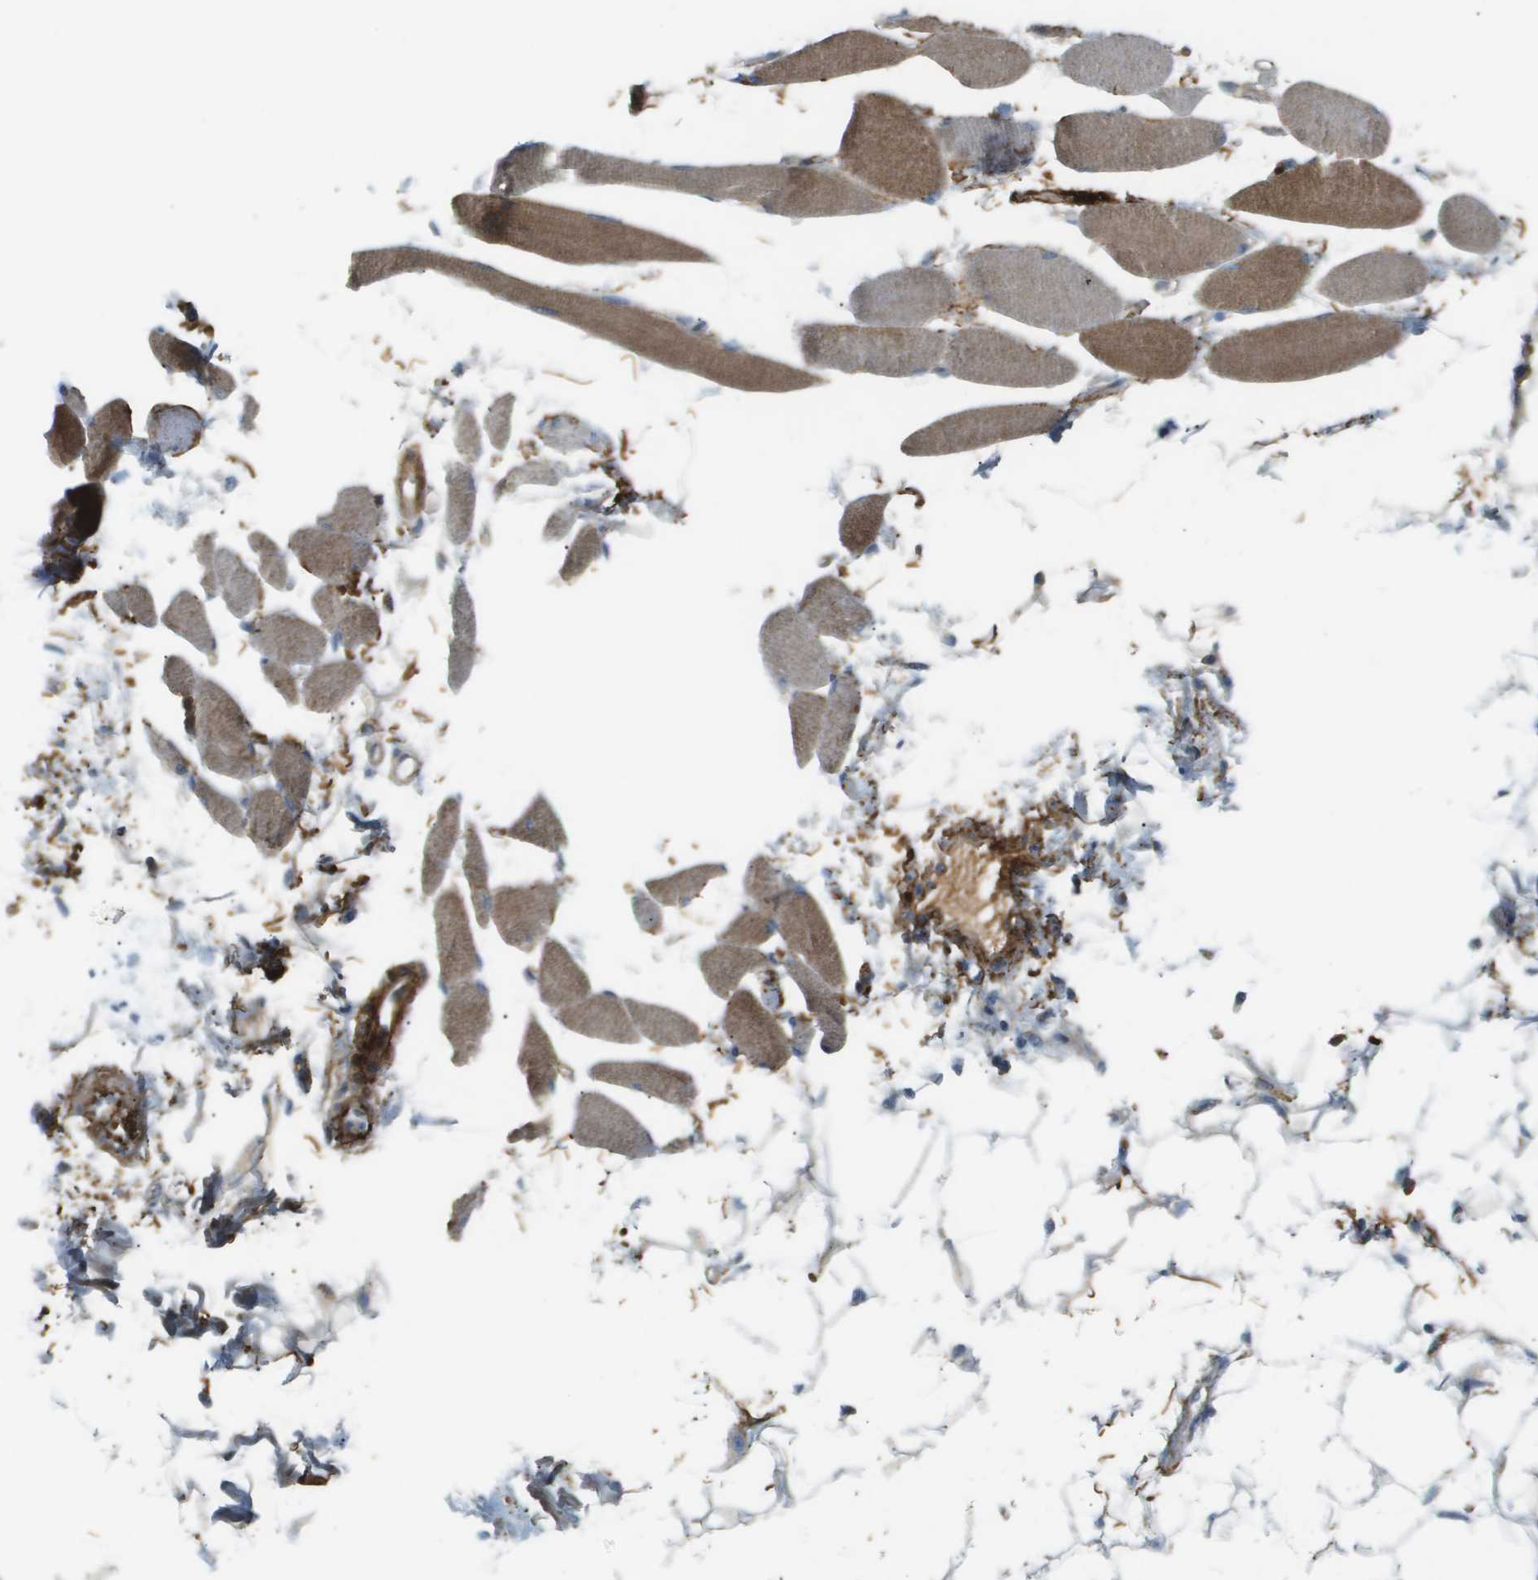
{"staining": {"intensity": "moderate", "quantity": ">75%", "location": "cytoplasmic/membranous"}, "tissue": "skeletal muscle", "cell_type": "Myocytes", "image_type": "normal", "snomed": [{"axis": "morphology", "description": "Normal tissue, NOS"}, {"axis": "topography", "description": "Skeletal muscle"}, {"axis": "topography", "description": "Oral tissue"}, {"axis": "topography", "description": "Peripheral nerve tissue"}], "caption": "This is a histology image of immunohistochemistry staining of normal skeletal muscle, which shows moderate positivity in the cytoplasmic/membranous of myocytes.", "gene": "VTN", "patient": {"sex": "female", "age": 84}}